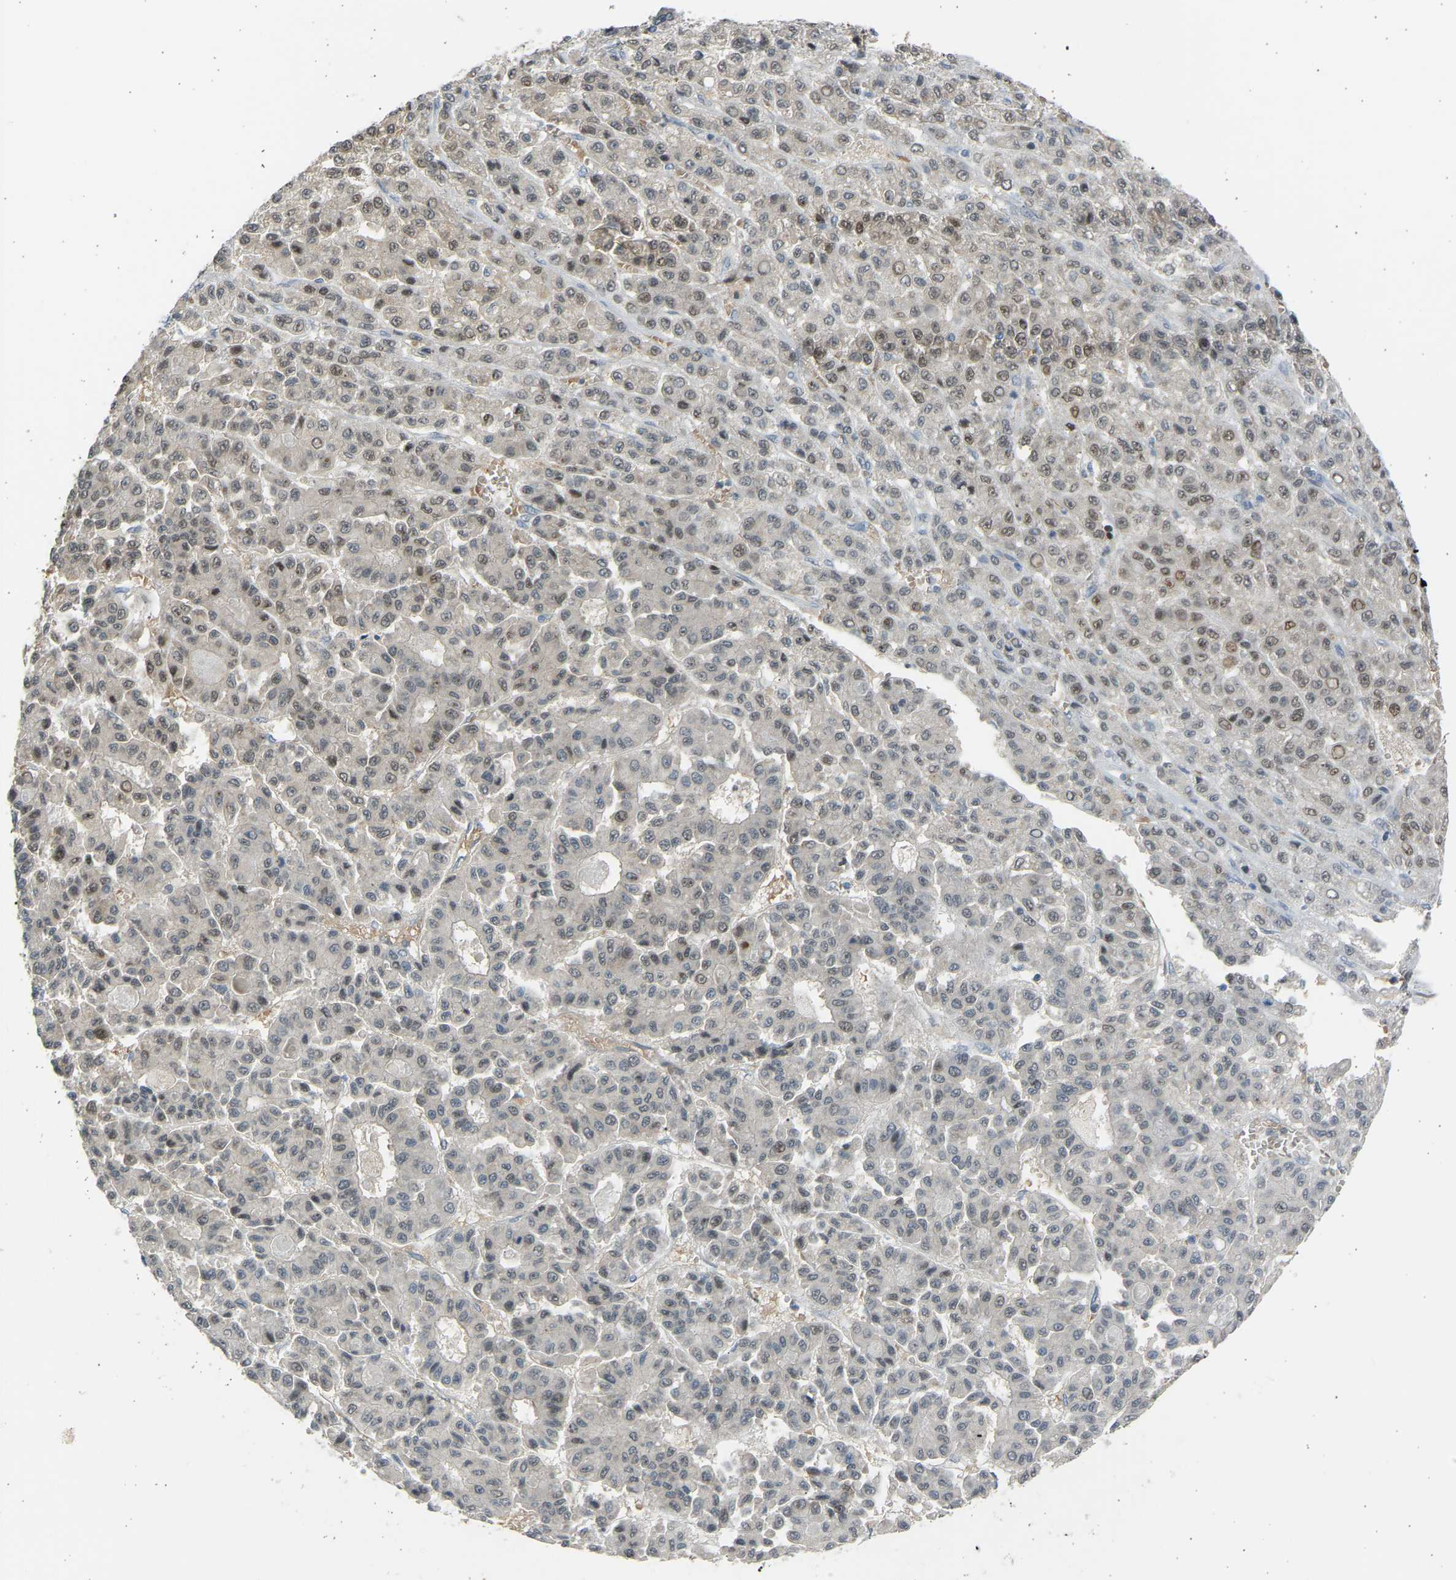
{"staining": {"intensity": "weak", "quantity": "25%-75%", "location": "nuclear"}, "tissue": "liver cancer", "cell_type": "Tumor cells", "image_type": "cancer", "snomed": [{"axis": "morphology", "description": "Carcinoma, Hepatocellular, NOS"}, {"axis": "topography", "description": "Liver"}], "caption": "Protein expression analysis of hepatocellular carcinoma (liver) displays weak nuclear positivity in about 25%-75% of tumor cells.", "gene": "BIRC2", "patient": {"sex": "male", "age": 70}}